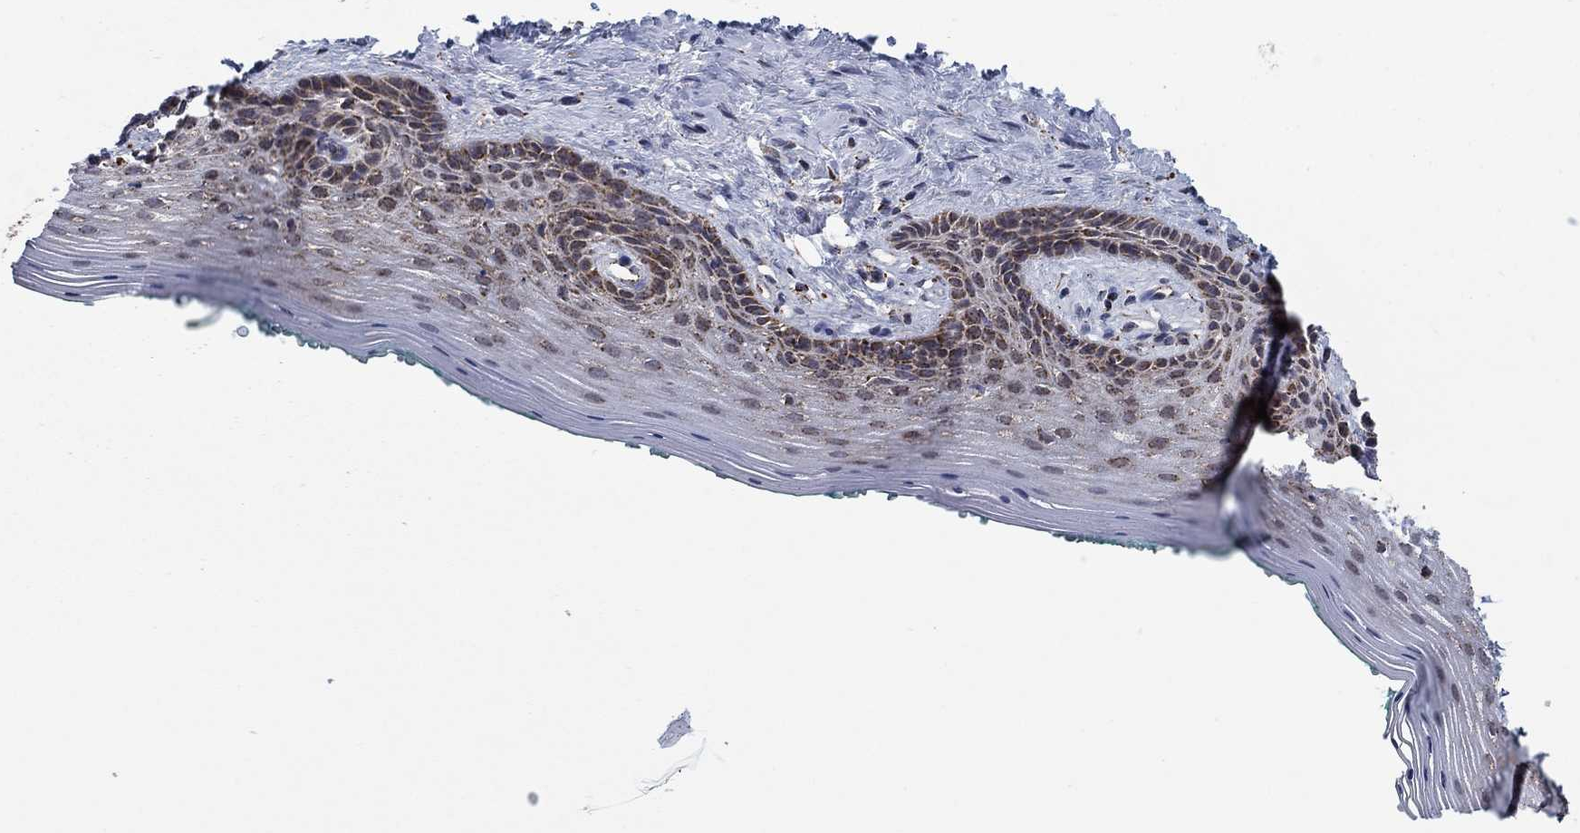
{"staining": {"intensity": "strong", "quantity": "25%-75%", "location": "cytoplasmic/membranous"}, "tissue": "vagina", "cell_type": "Squamous epithelial cells", "image_type": "normal", "snomed": [{"axis": "morphology", "description": "Normal tissue, NOS"}, {"axis": "topography", "description": "Vagina"}], "caption": "Protein staining reveals strong cytoplasmic/membranous expression in about 25%-75% of squamous epithelial cells in normal vagina.", "gene": "MOAP1", "patient": {"sex": "female", "age": 45}}